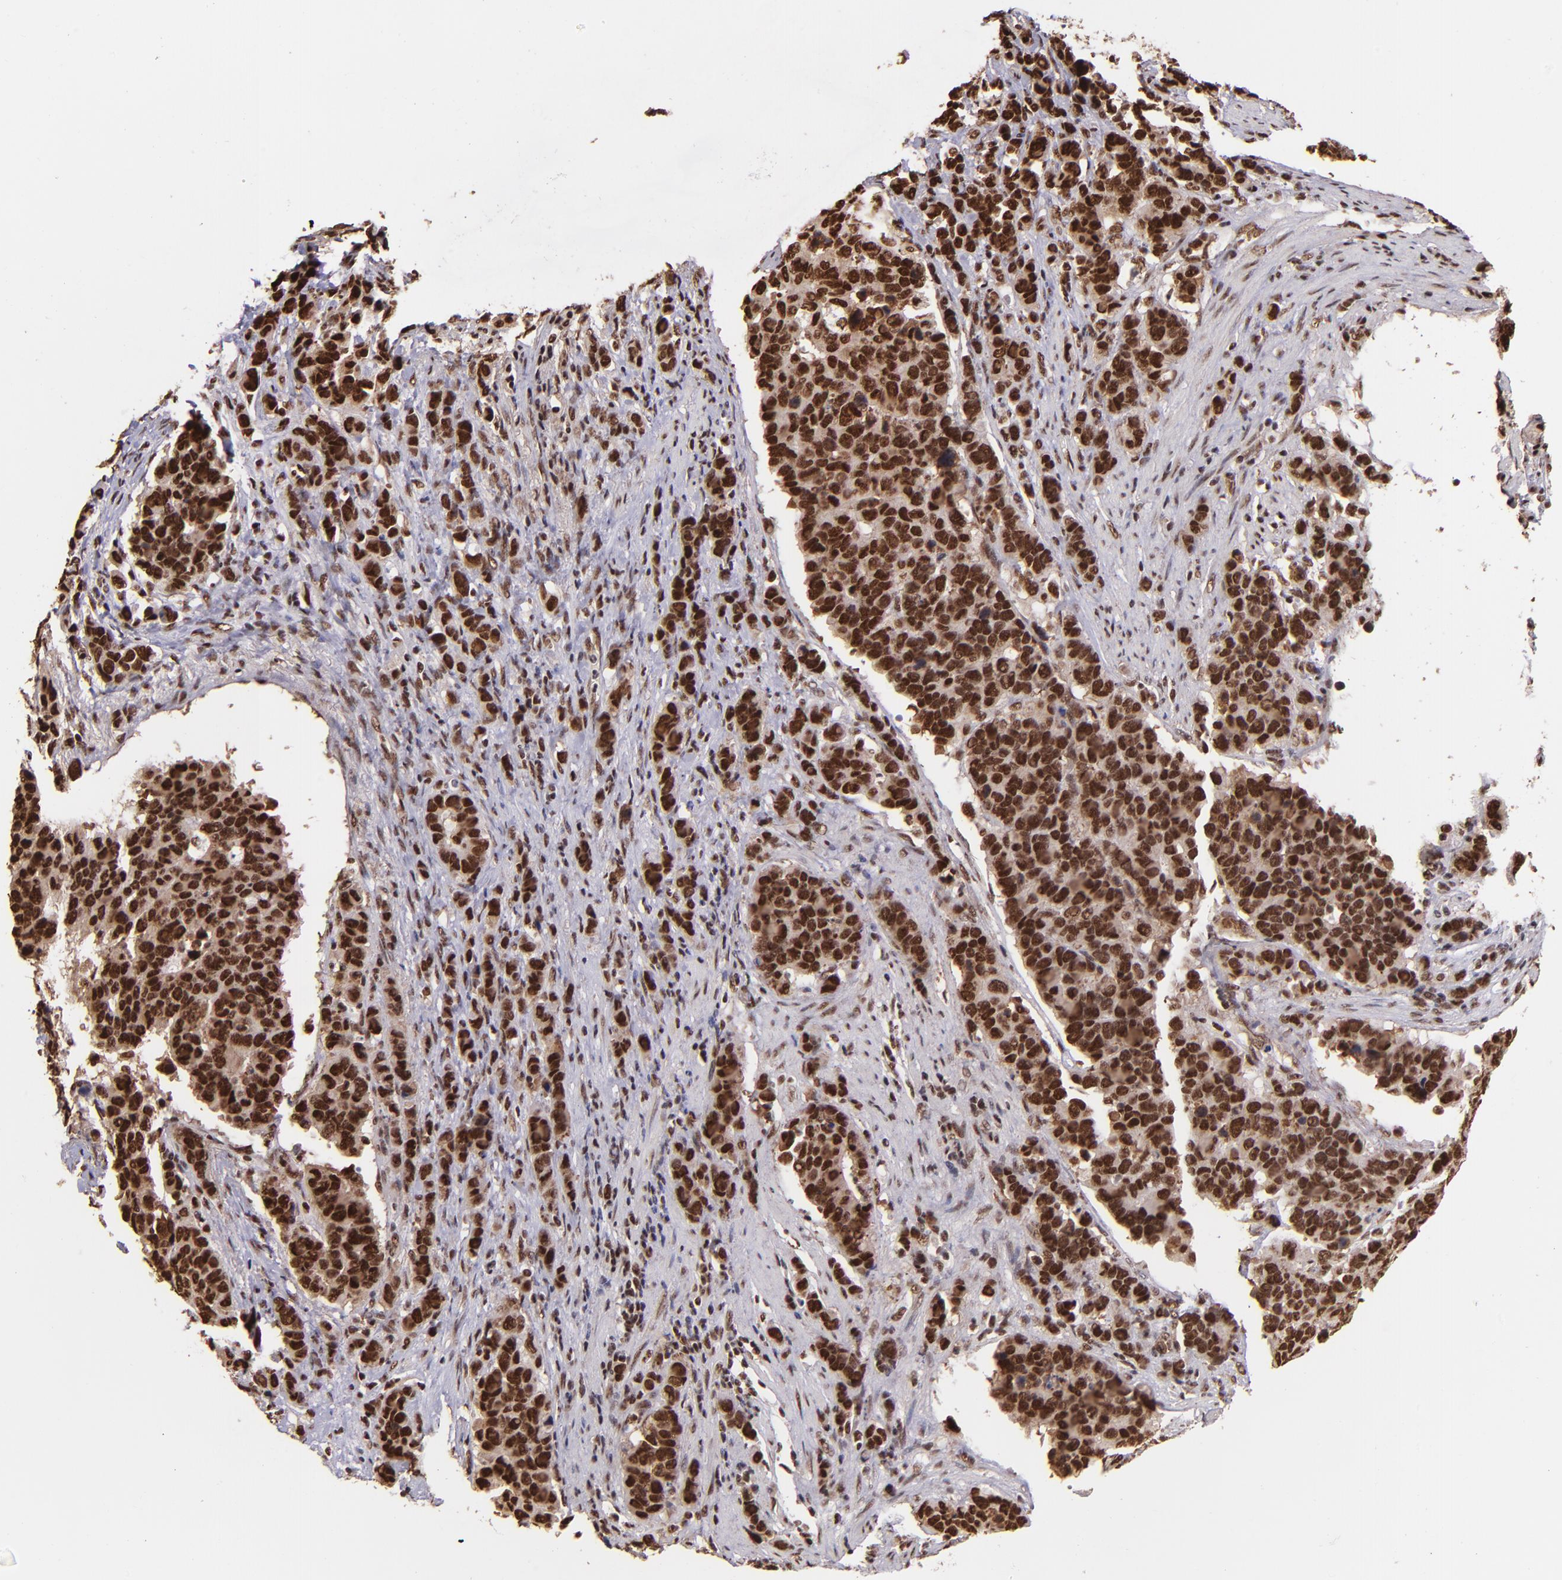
{"staining": {"intensity": "strong", "quantity": ">75%", "location": "cytoplasmic/membranous,nuclear"}, "tissue": "stomach cancer", "cell_type": "Tumor cells", "image_type": "cancer", "snomed": [{"axis": "morphology", "description": "Adenocarcinoma, NOS"}, {"axis": "topography", "description": "Stomach, upper"}], "caption": "Human stomach cancer stained with a protein marker reveals strong staining in tumor cells.", "gene": "PQBP1", "patient": {"sex": "male", "age": 71}}